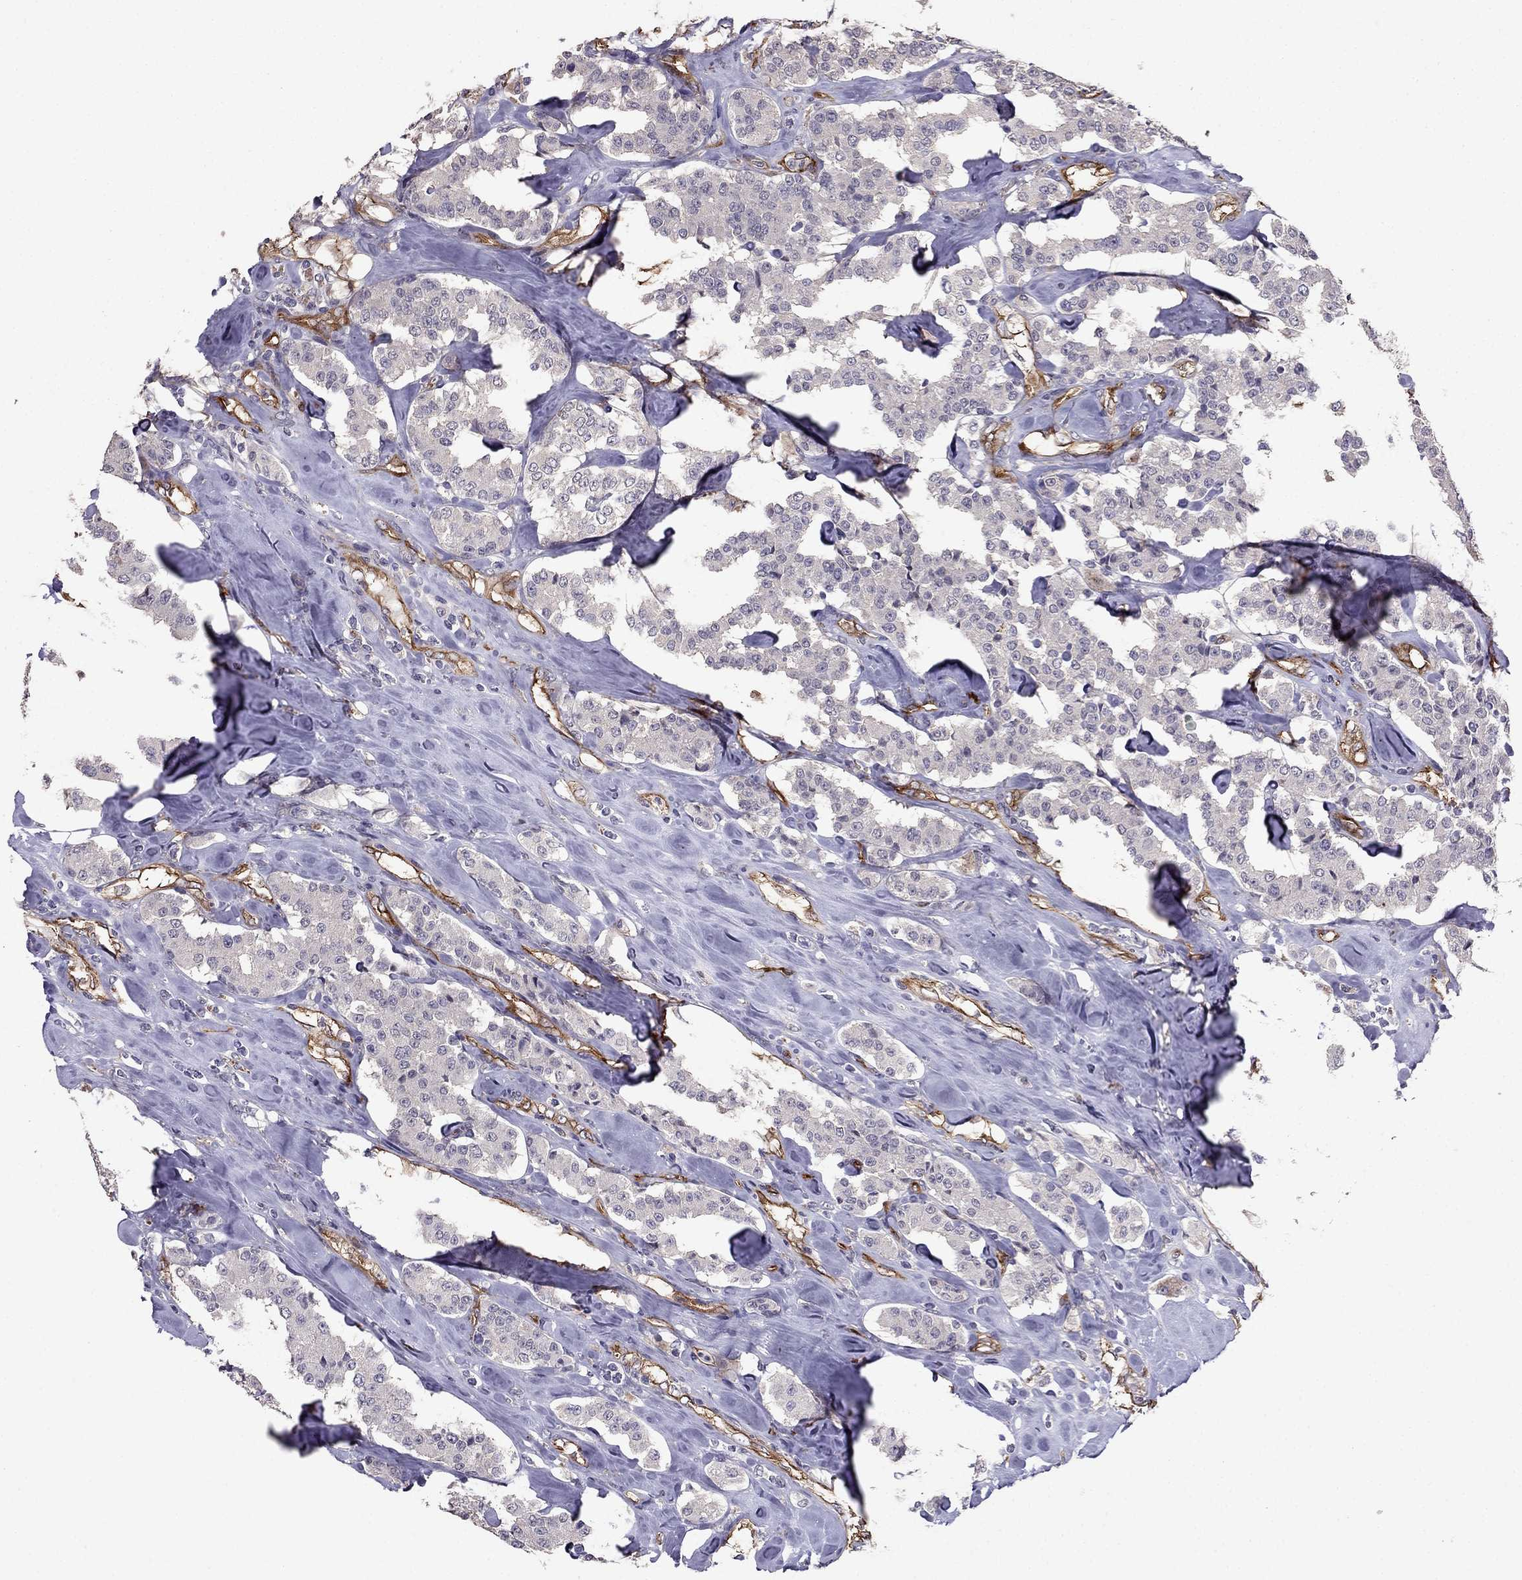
{"staining": {"intensity": "negative", "quantity": "none", "location": "none"}, "tissue": "carcinoid", "cell_type": "Tumor cells", "image_type": "cancer", "snomed": [{"axis": "morphology", "description": "Carcinoid, malignant, NOS"}, {"axis": "topography", "description": "Pancreas"}], "caption": "Tumor cells show no significant protein positivity in malignant carcinoid.", "gene": "RASIP1", "patient": {"sex": "male", "age": 41}}